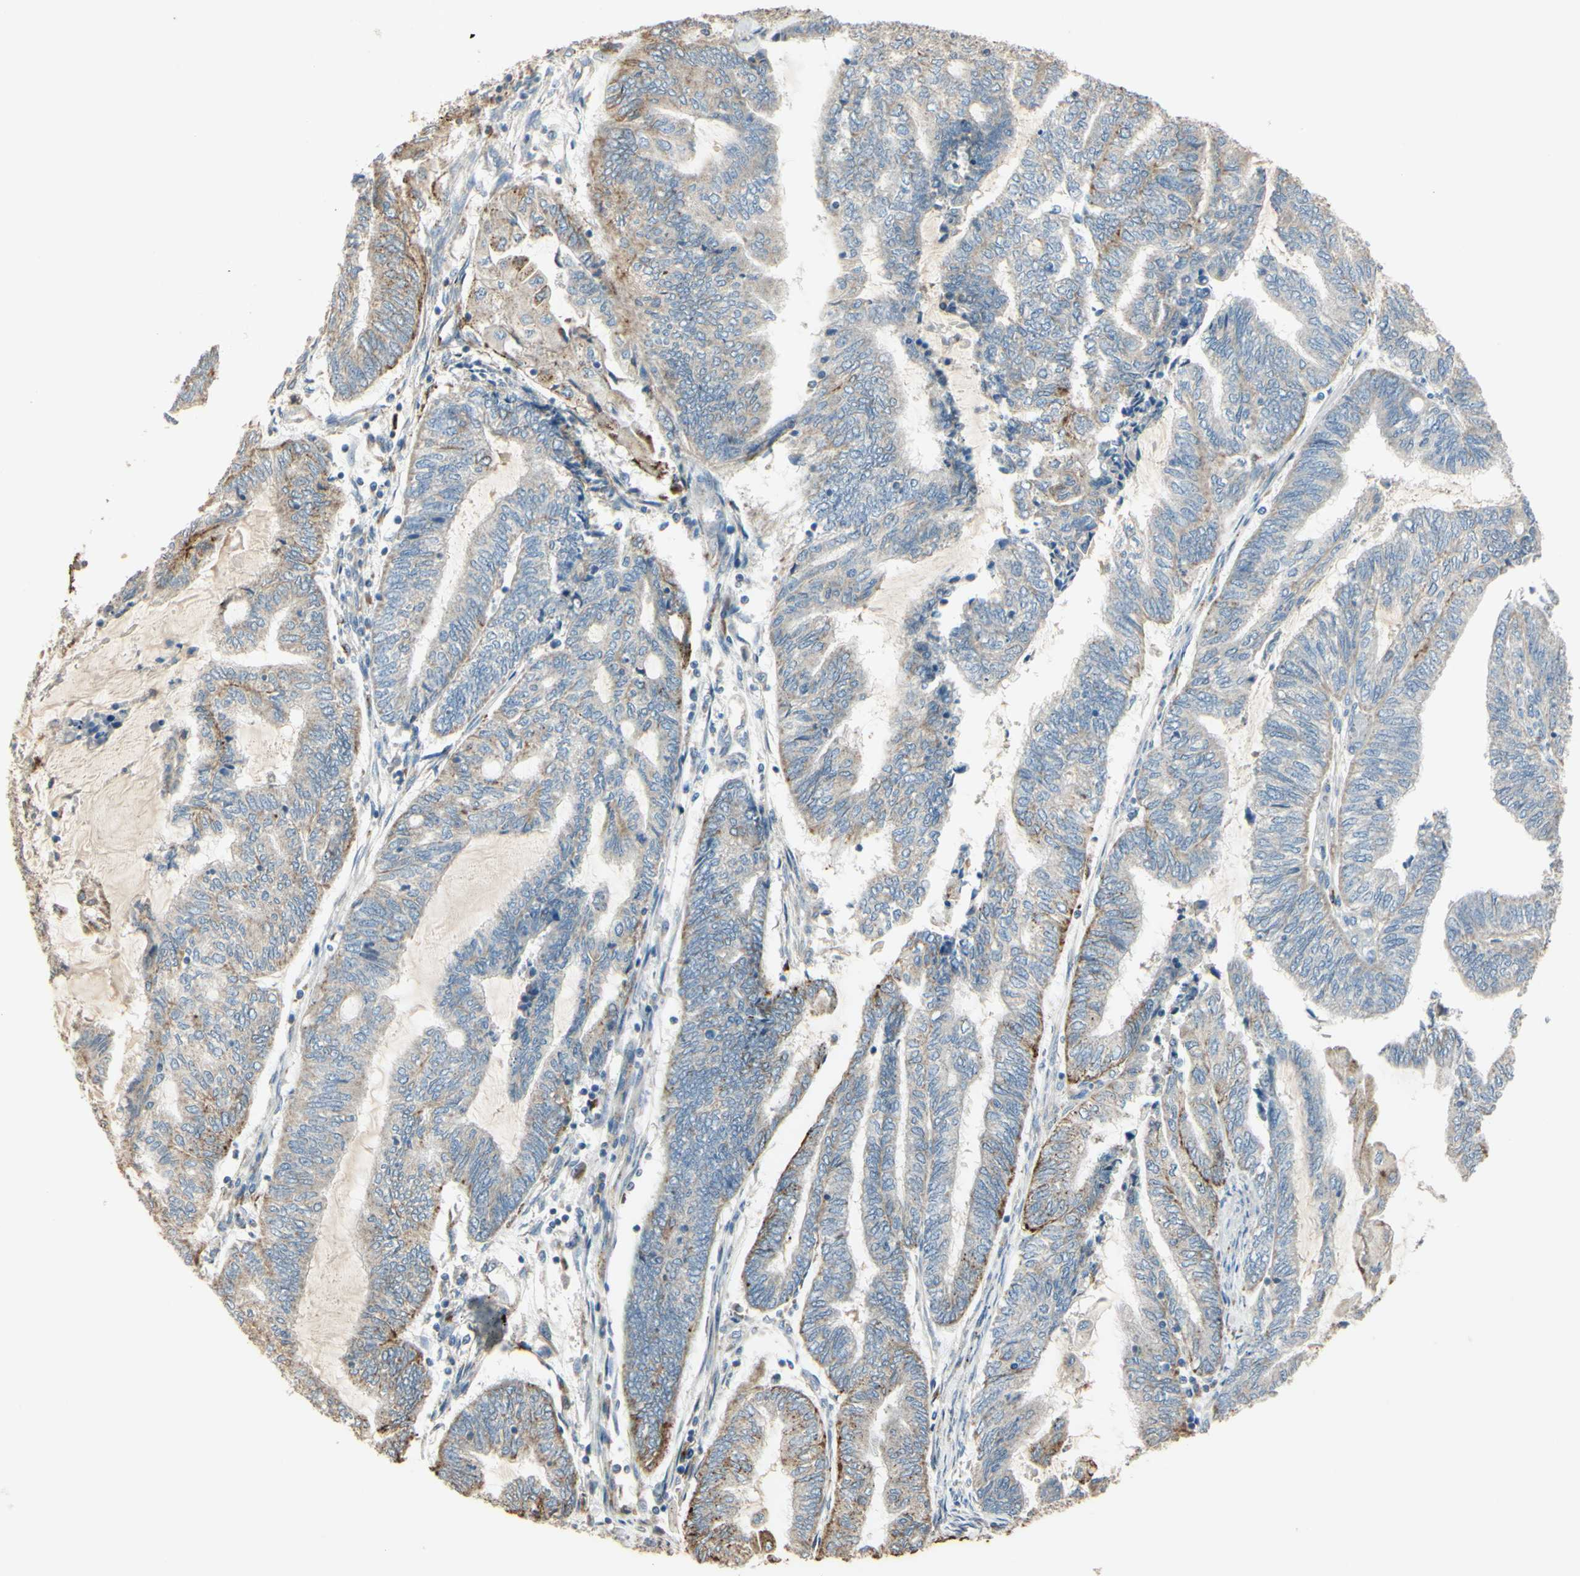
{"staining": {"intensity": "weak", "quantity": ">75%", "location": "cytoplasmic/membranous"}, "tissue": "endometrial cancer", "cell_type": "Tumor cells", "image_type": "cancer", "snomed": [{"axis": "morphology", "description": "Adenocarcinoma, NOS"}, {"axis": "topography", "description": "Uterus"}, {"axis": "topography", "description": "Endometrium"}], "caption": "Endometrial adenocarcinoma stained with immunohistochemistry (IHC) shows weak cytoplasmic/membranous expression in about >75% of tumor cells.", "gene": "ANGPTL1", "patient": {"sex": "female", "age": 70}}